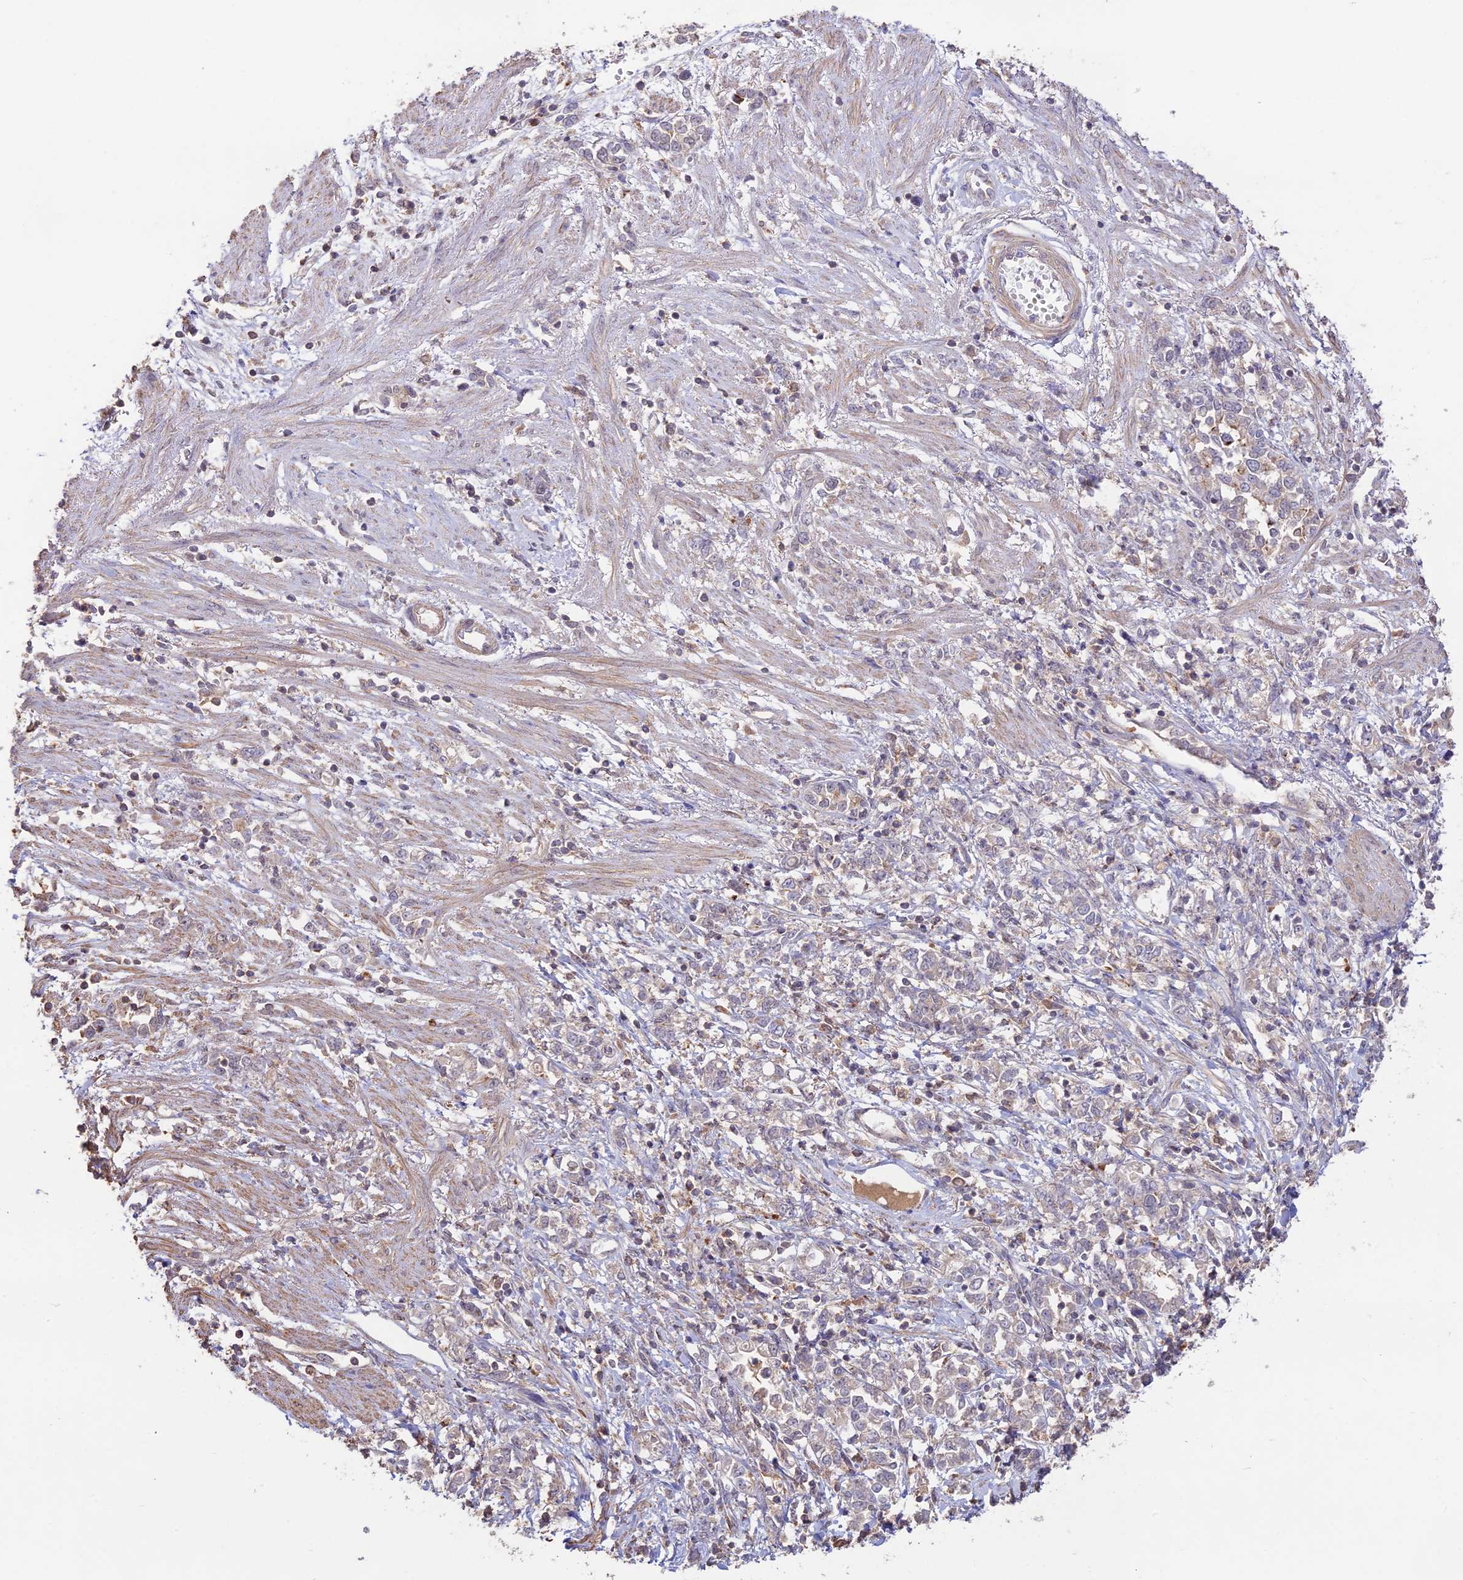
{"staining": {"intensity": "negative", "quantity": "none", "location": "none"}, "tissue": "stomach cancer", "cell_type": "Tumor cells", "image_type": "cancer", "snomed": [{"axis": "morphology", "description": "Adenocarcinoma, NOS"}, {"axis": "topography", "description": "Stomach"}], "caption": "Photomicrograph shows no significant protein positivity in tumor cells of stomach cancer. (DAB (3,3'-diaminobenzidine) immunohistochemistry (IHC) with hematoxylin counter stain).", "gene": "CLCF1", "patient": {"sex": "female", "age": 76}}